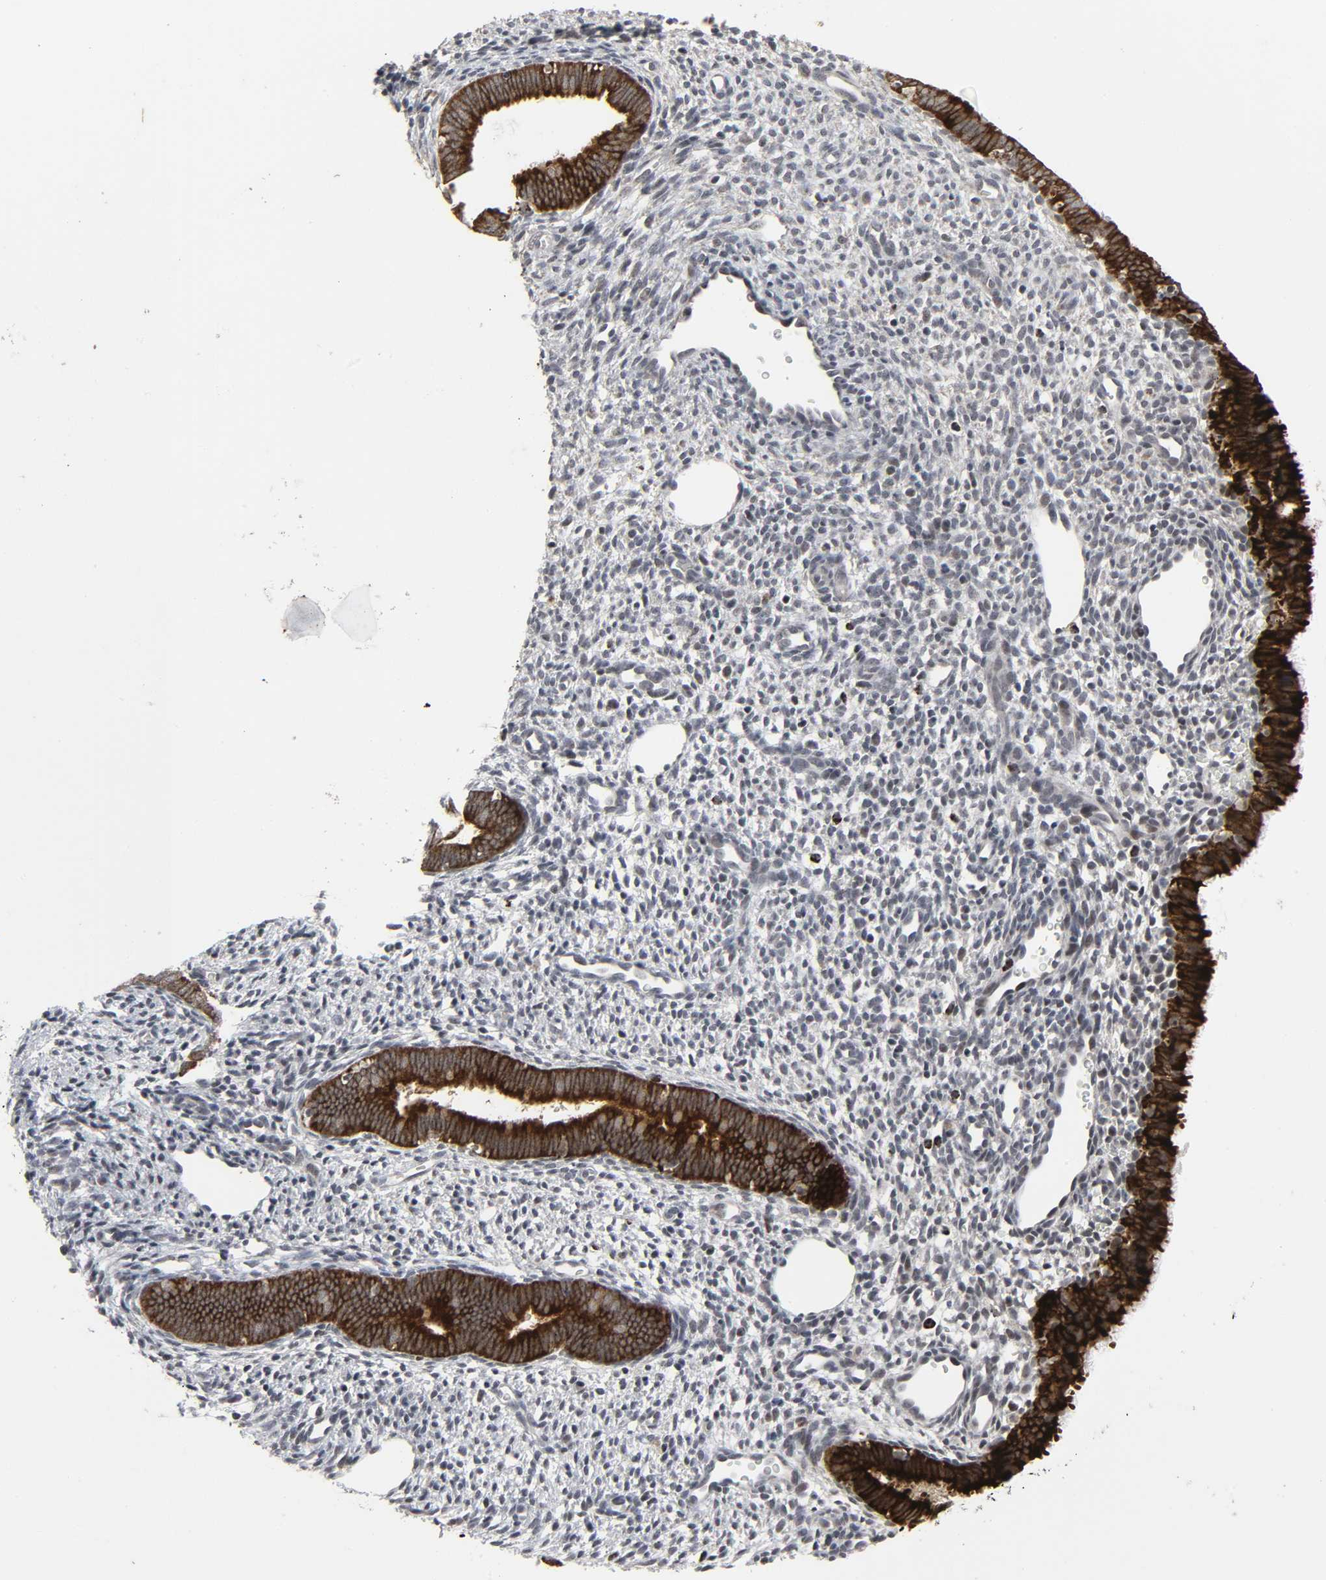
{"staining": {"intensity": "negative", "quantity": "none", "location": "none"}, "tissue": "endometrium", "cell_type": "Cells in endometrial stroma", "image_type": "normal", "snomed": [{"axis": "morphology", "description": "Normal tissue, NOS"}, {"axis": "topography", "description": "Endometrium"}], "caption": "High power microscopy histopathology image of an IHC image of normal endometrium, revealing no significant expression in cells in endometrial stroma.", "gene": "MUC1", "patient": {"sex": "female", "age": 27}}